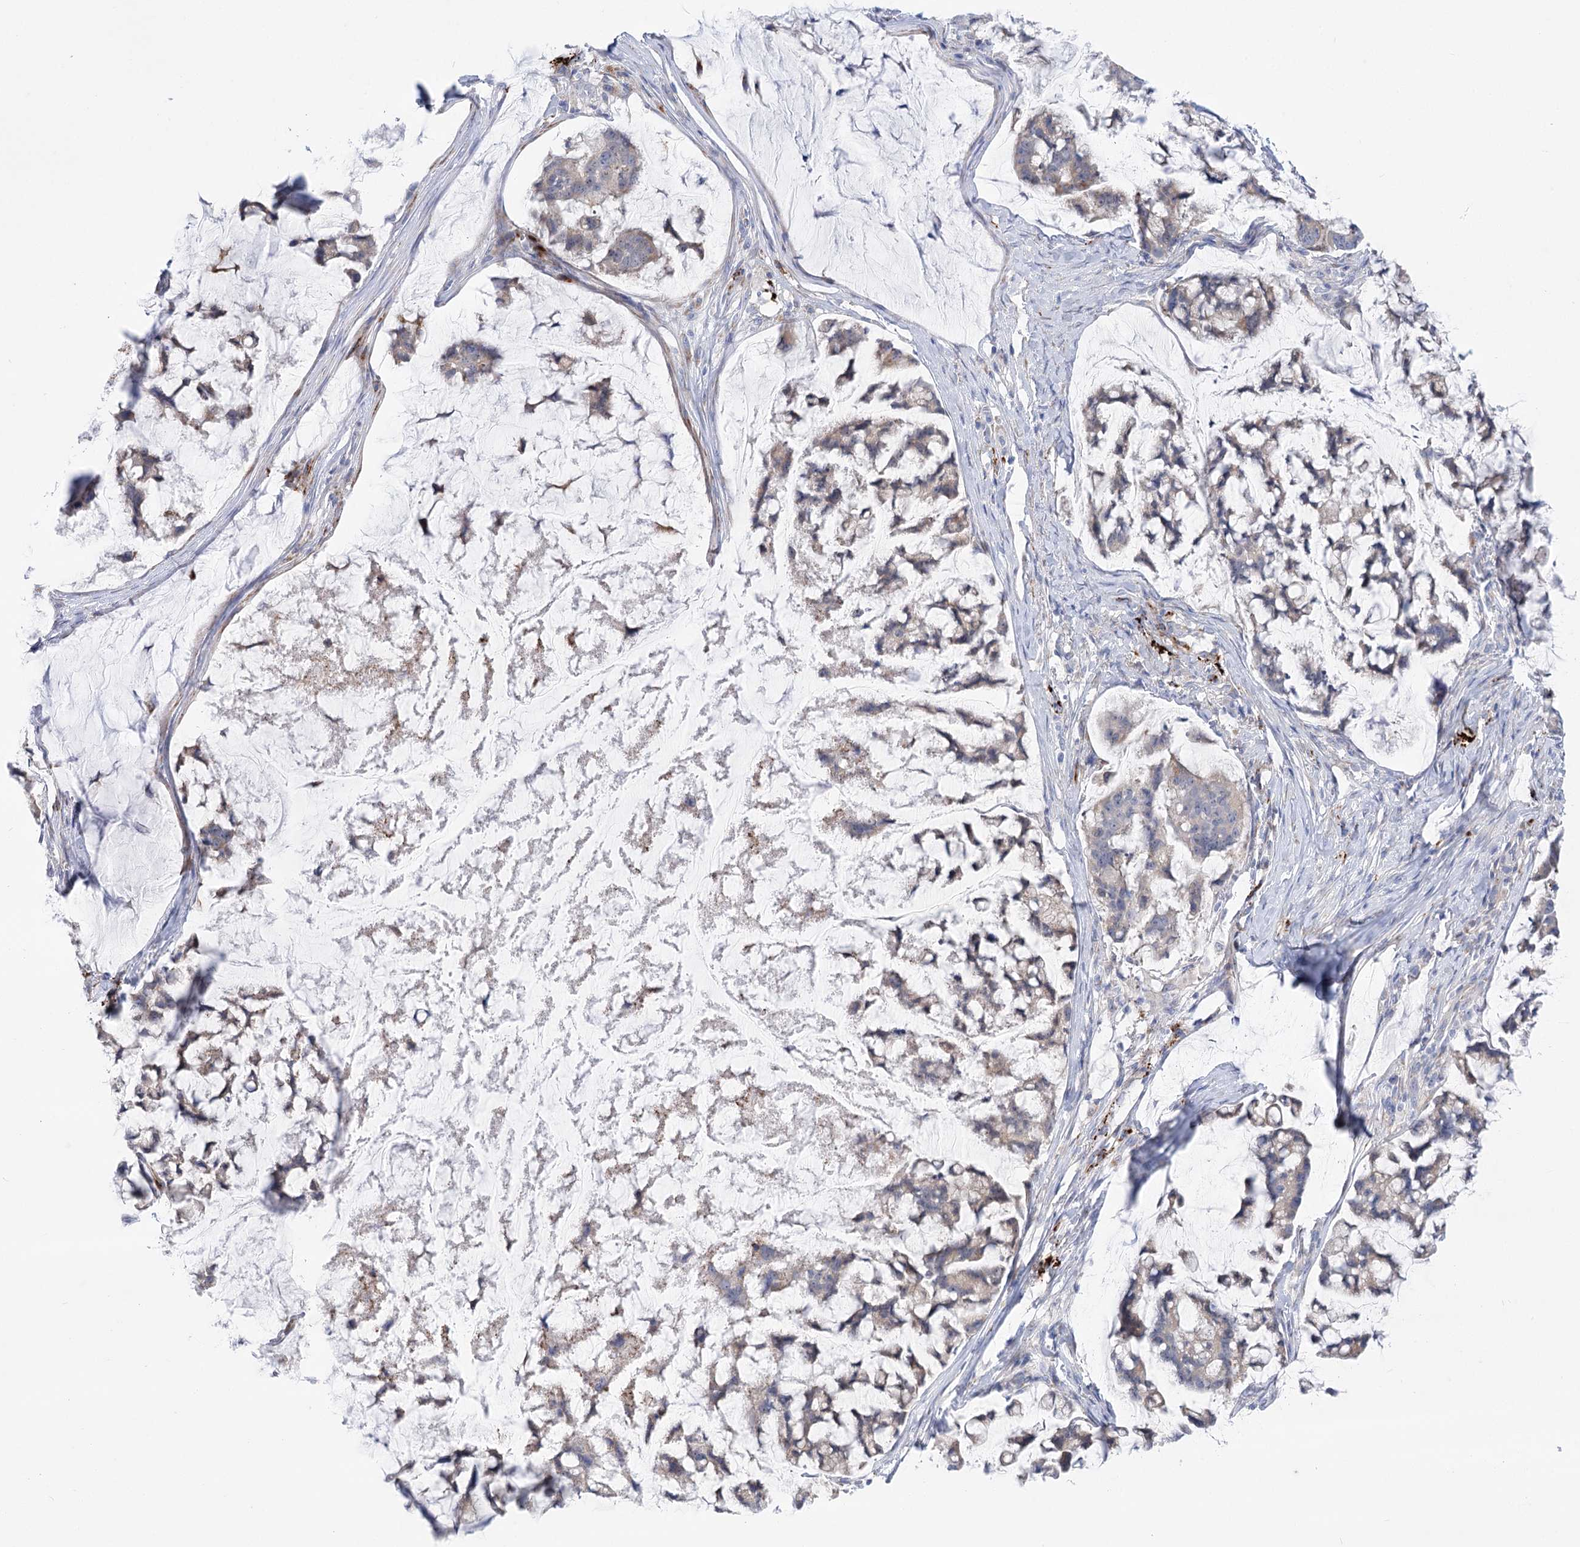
{"staining": {"intensity": "weak", "quantity": "25%-75%", "location": "cytoplasmic/membranous"}, "tissue": "stomach cancer", "cell_type": "Tumor cells", "image_type": "cancer", "snomed": [{"axis": "morphology", "description": "Adenocarcinoma, NOS"}, {"axis": "topography", "description": "Stomach, lower"}], "caption": "About 25%-75% of tumor cells in stomach cancer (adenocarcinoma) exhibit weak cytoplasmic/membranous protein staining as visualized by brown immunohistochemical staining.", "gene": "SIAE", "patient": {"sex": "male", "age": 67}}